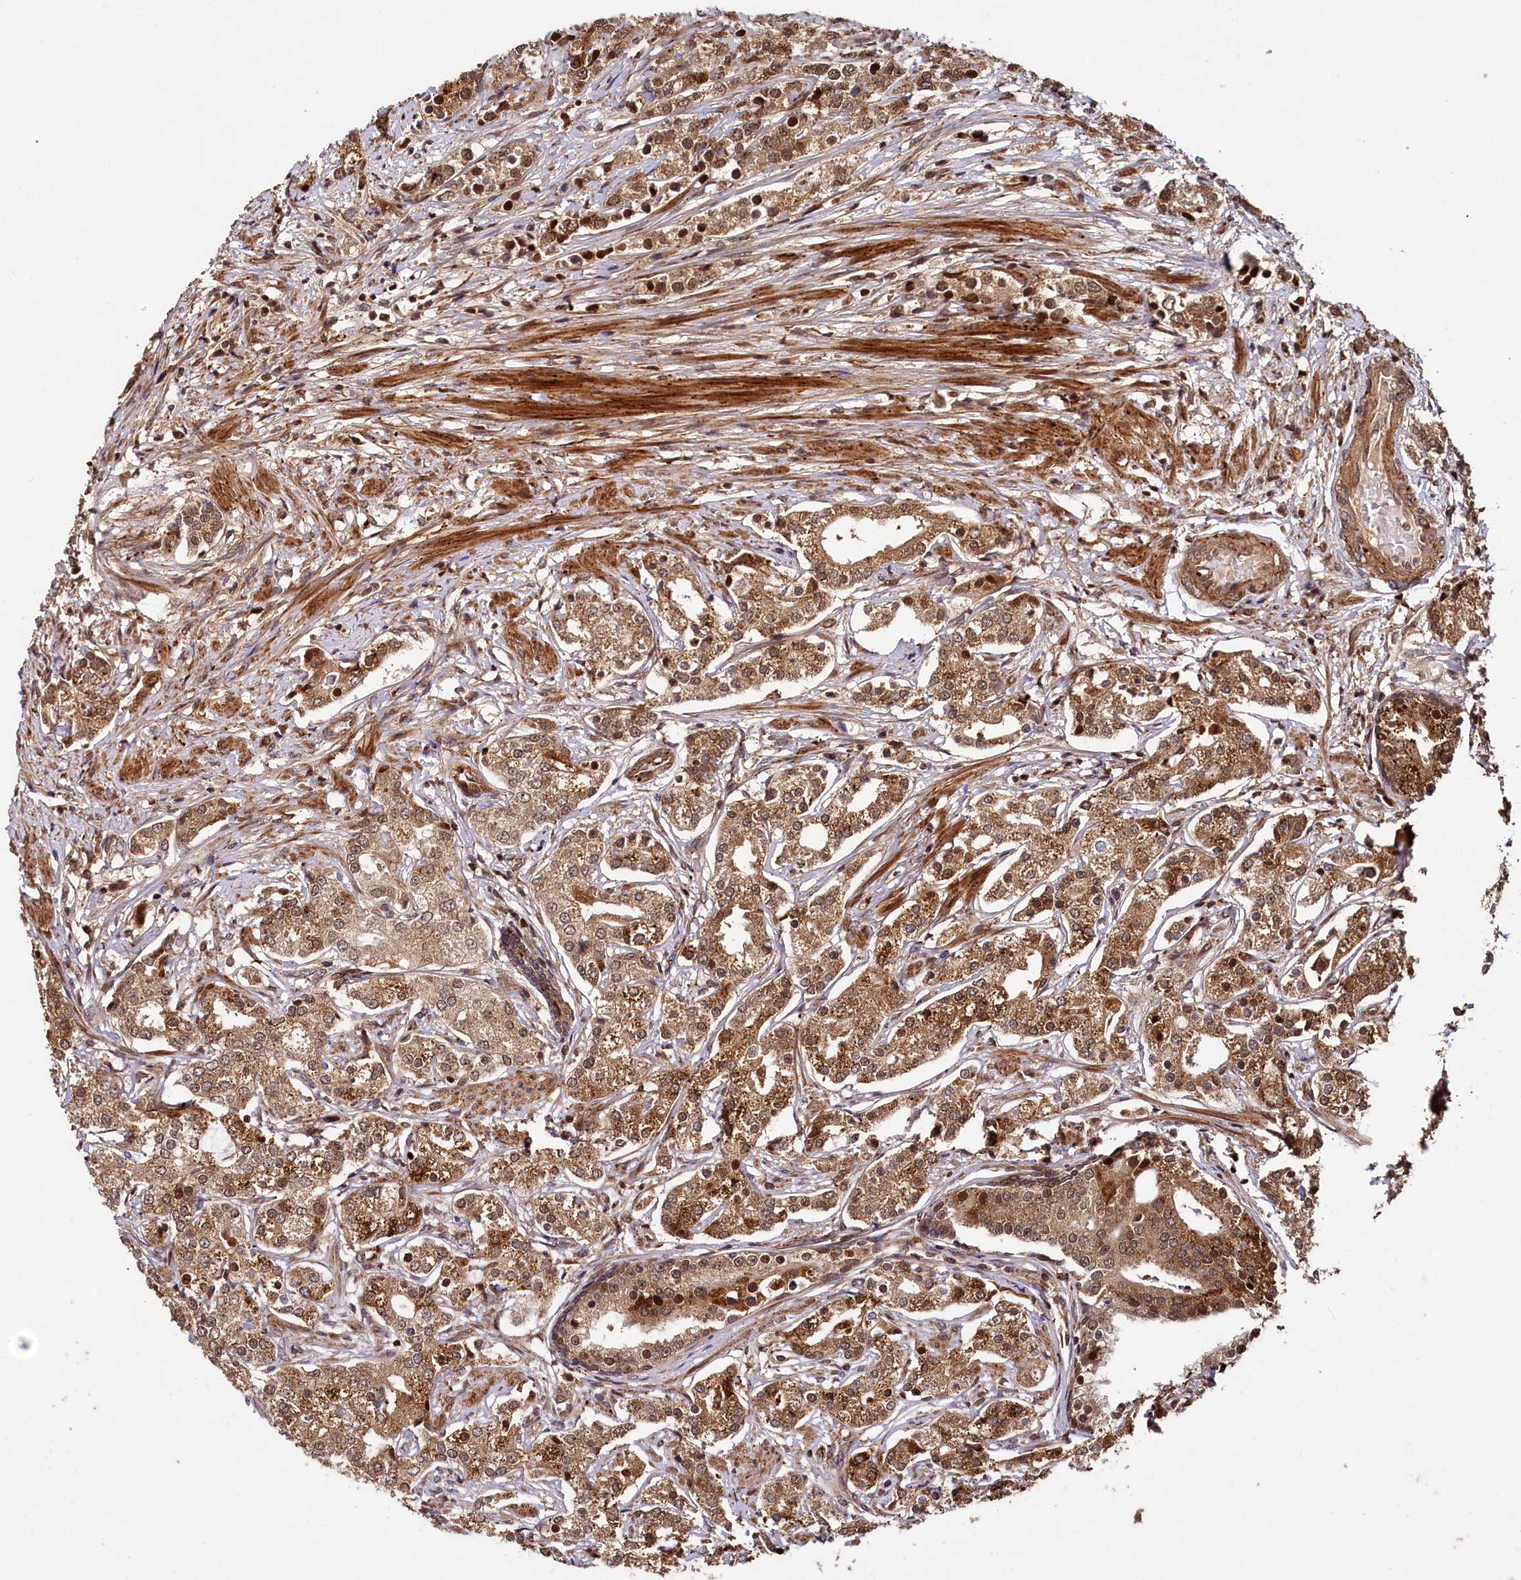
{"staining": {"intensity": "moderate", "quantity": ">75%", "location": "cytoplasmic/membranous,nuclear"}, "tissue": "prostate cancer", "cell_type": "Tumor cells", "image_type": "cancer", "snomed": [{"axis": "morphology", "description": "Adenocarcinoma, High grade"}, {"axis": "topography", "description": "Prostate"}], "caption": "A medium amount of moderate cytoplasmic/membranous and nuclear expression is appreciated in approximately >75% of tumor cells in prostate adenocarcinoma (high-grade) tissue. The staining was performed using DAB (3,3'-diaminobenzidine), with brown indicating positive protein expression. Nuclei are stained blue with hematoxylin.", "gene": "TRIM23", "patient": {"sex": "male", "age": 69}}